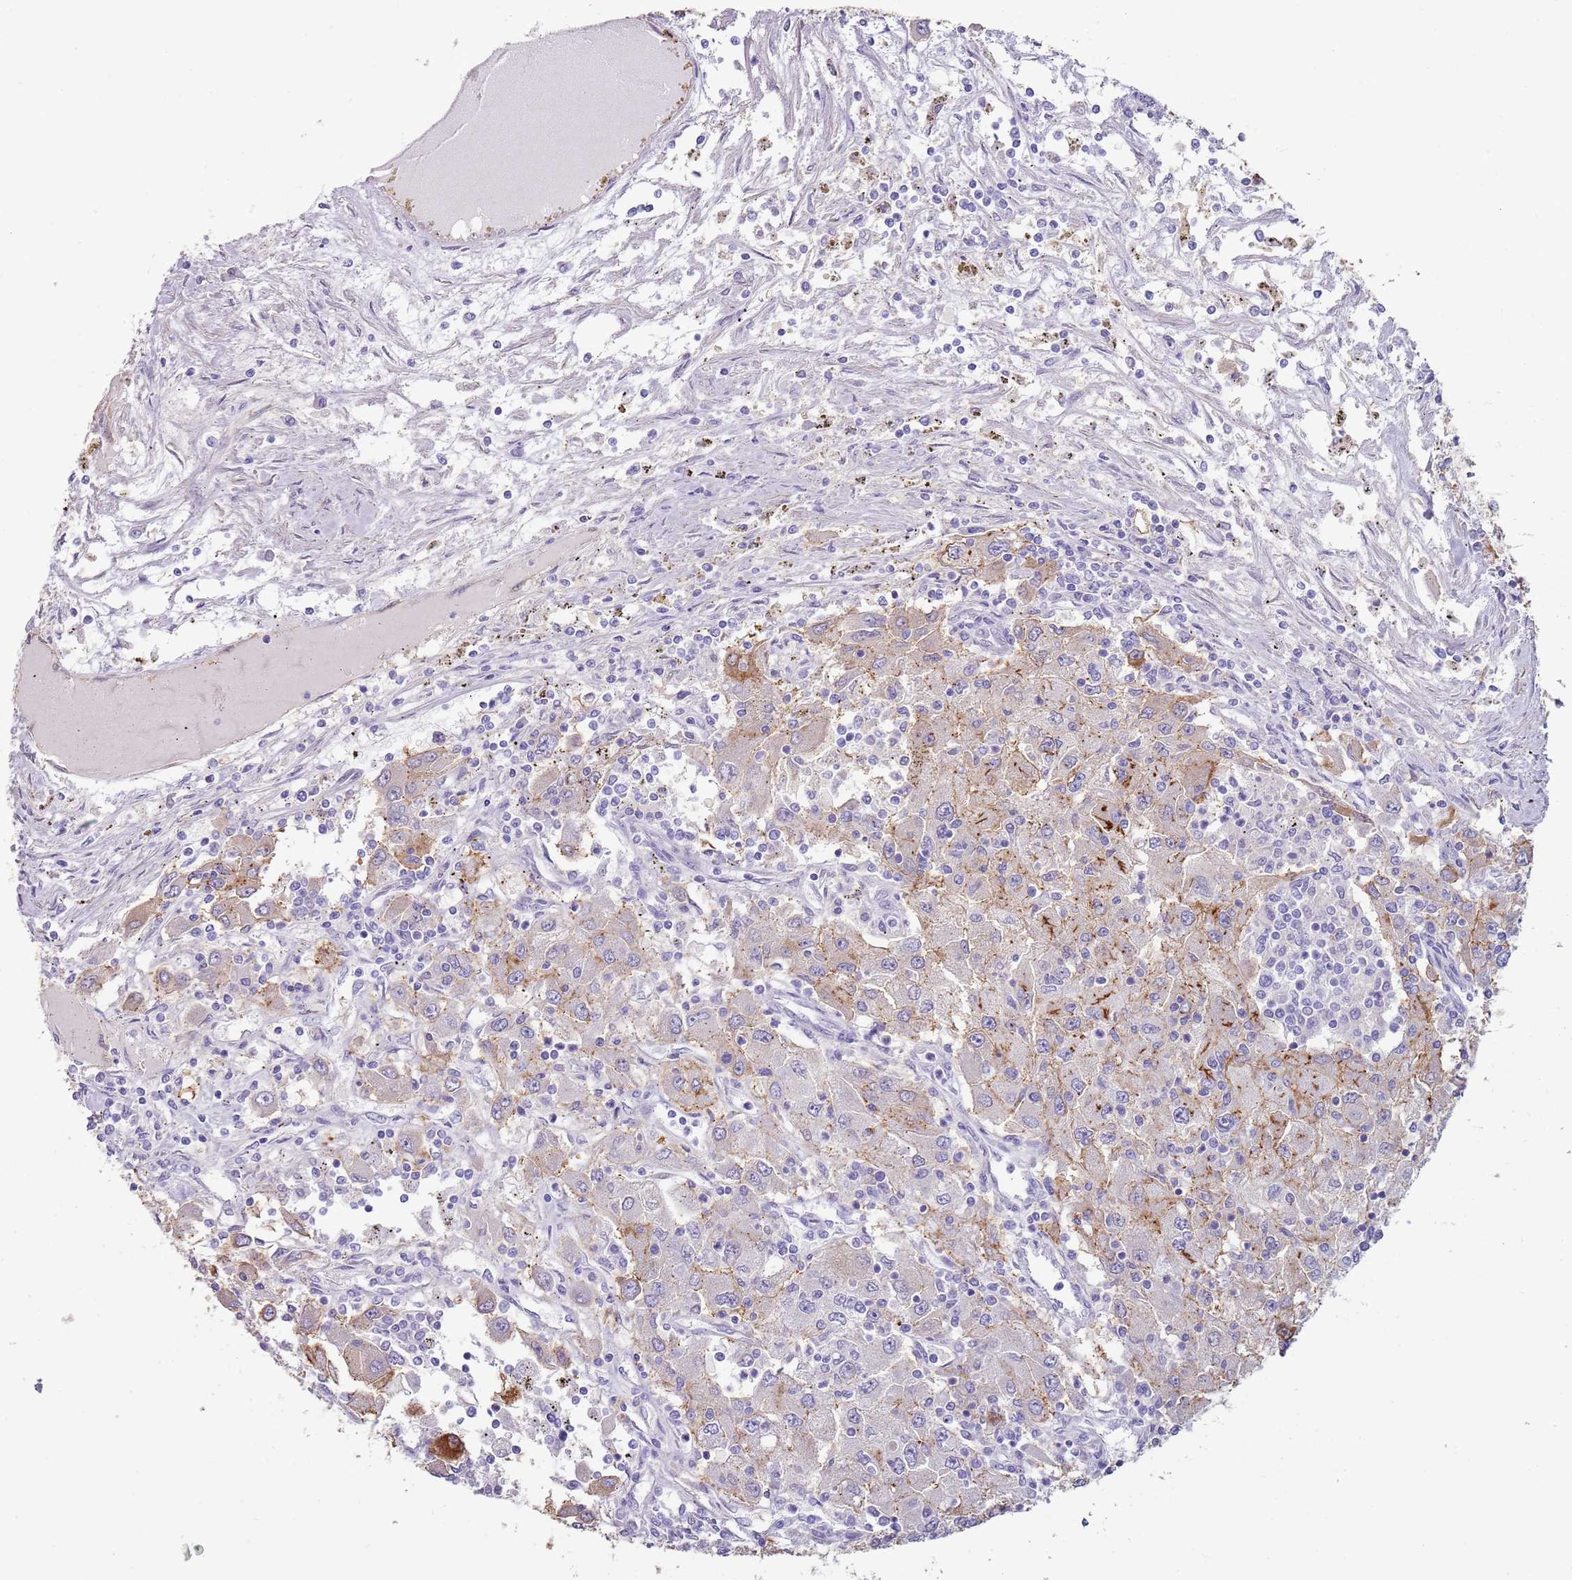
{"staining": {"intensity": "negative", "quantity": "none", "location": "none"}, "tissue": "renal cancer", "cell_type": "Tumor cells", "image_type": "cancer", "snomed": [{"axis": "morphology", "description": "Adenocarcinoma, NOS"}, {"axis": "topography", "description": "Kidney"}], "caption": "Tumor cells show no significant staining in renal cancer.", "gene": "NBPF3", "patient": {"sex": "female", "age": 67}}